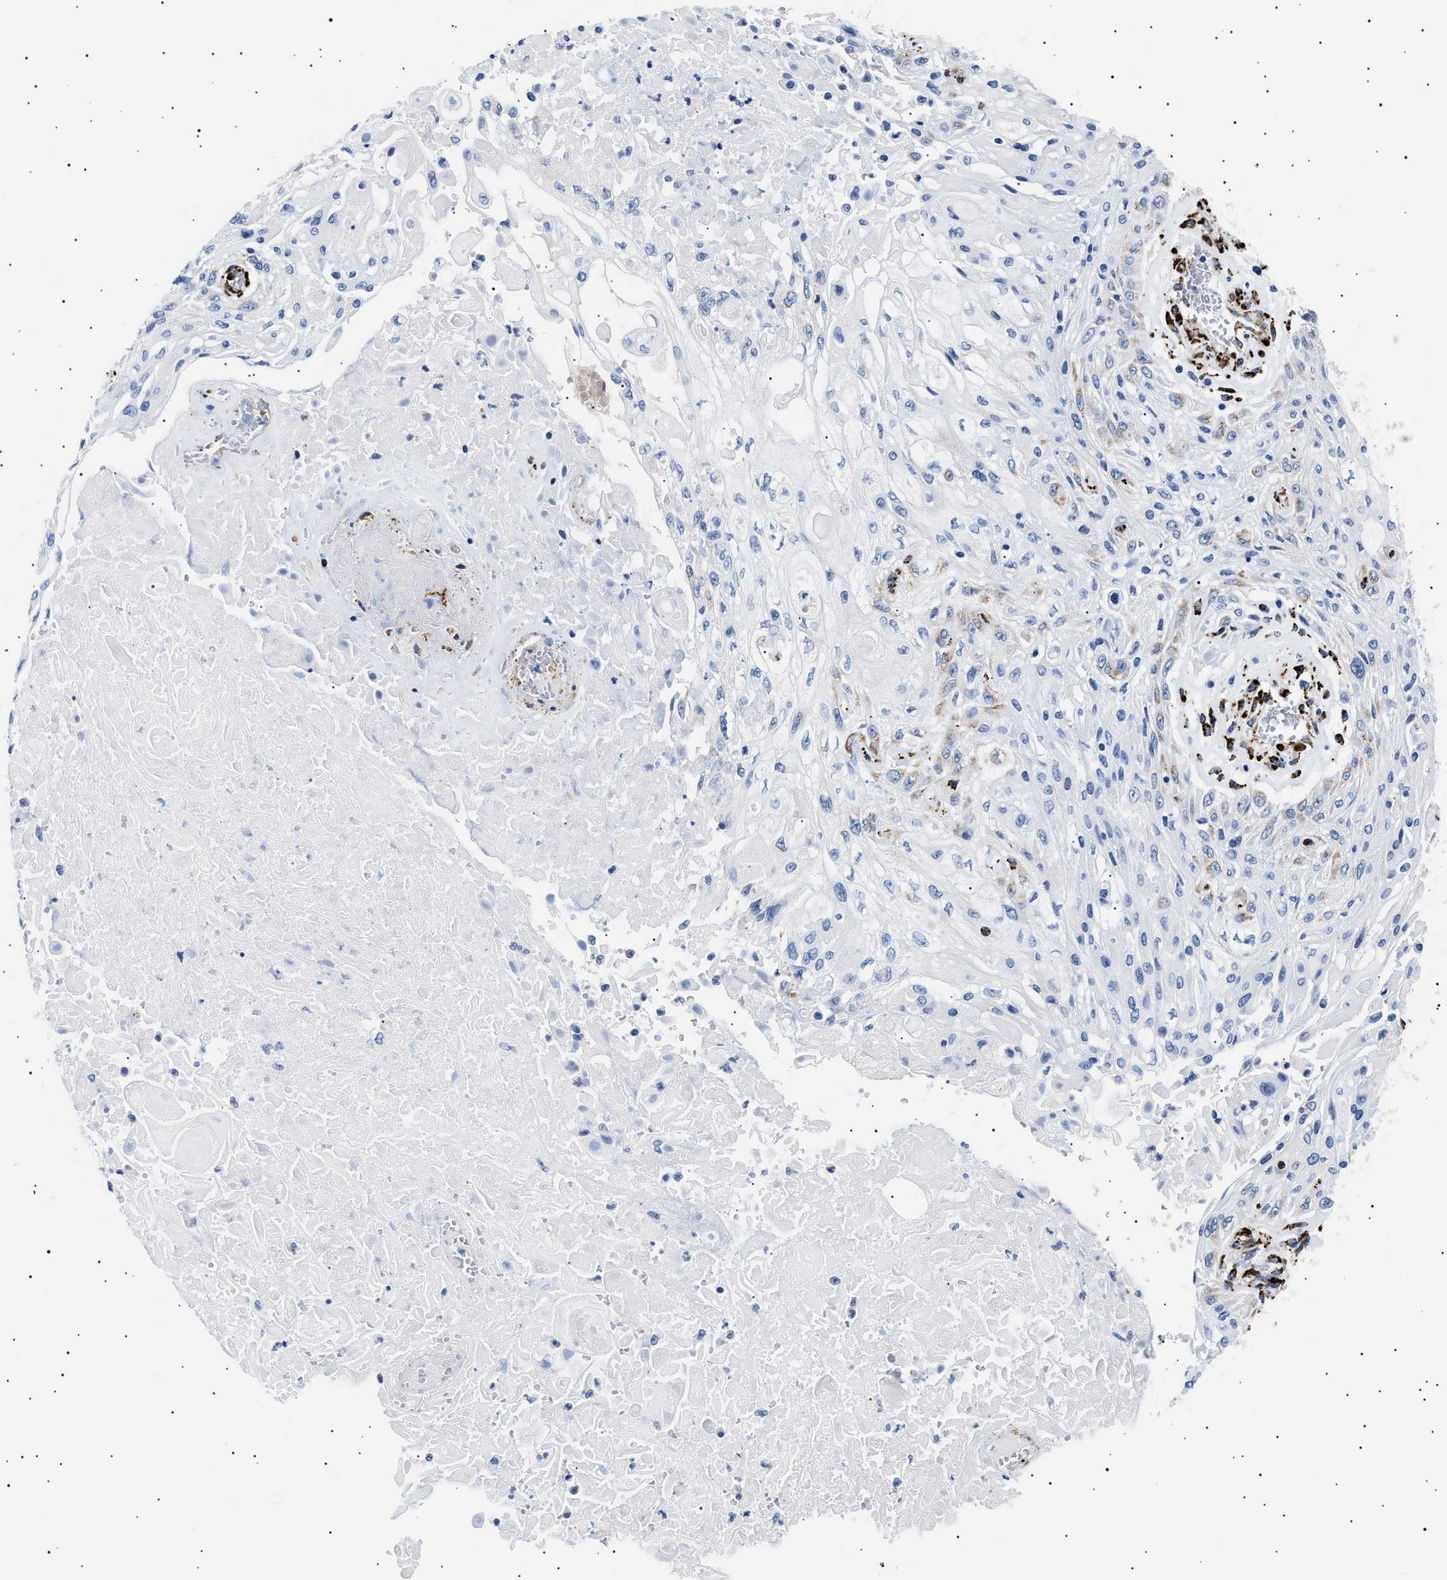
{"staining": {"intensity": "weak", "quantity": "25%-75%", "location": "cytoplasmic/membranous"}, "tissue": "skin cancer", "cell_type": "Tumor cells", "image_type": "cancer", "snomed": [{"axis": "morphology", "description": "Squamous cell carcinoma, NOS"}, {"axis": "topography", "description": "Skin"}], "caption": "The image exhibits immunohistochemical staining of skin squamous cell carcinoma. There is weak cytoplasmic/membranous expression is present in approximately 25%-75% of tumor cells. Ihc stains the protein of interest in brown and the nuclei are stained blue.", "gene": "HEMGN", "patient": {"sex": "male", "age": 75}}